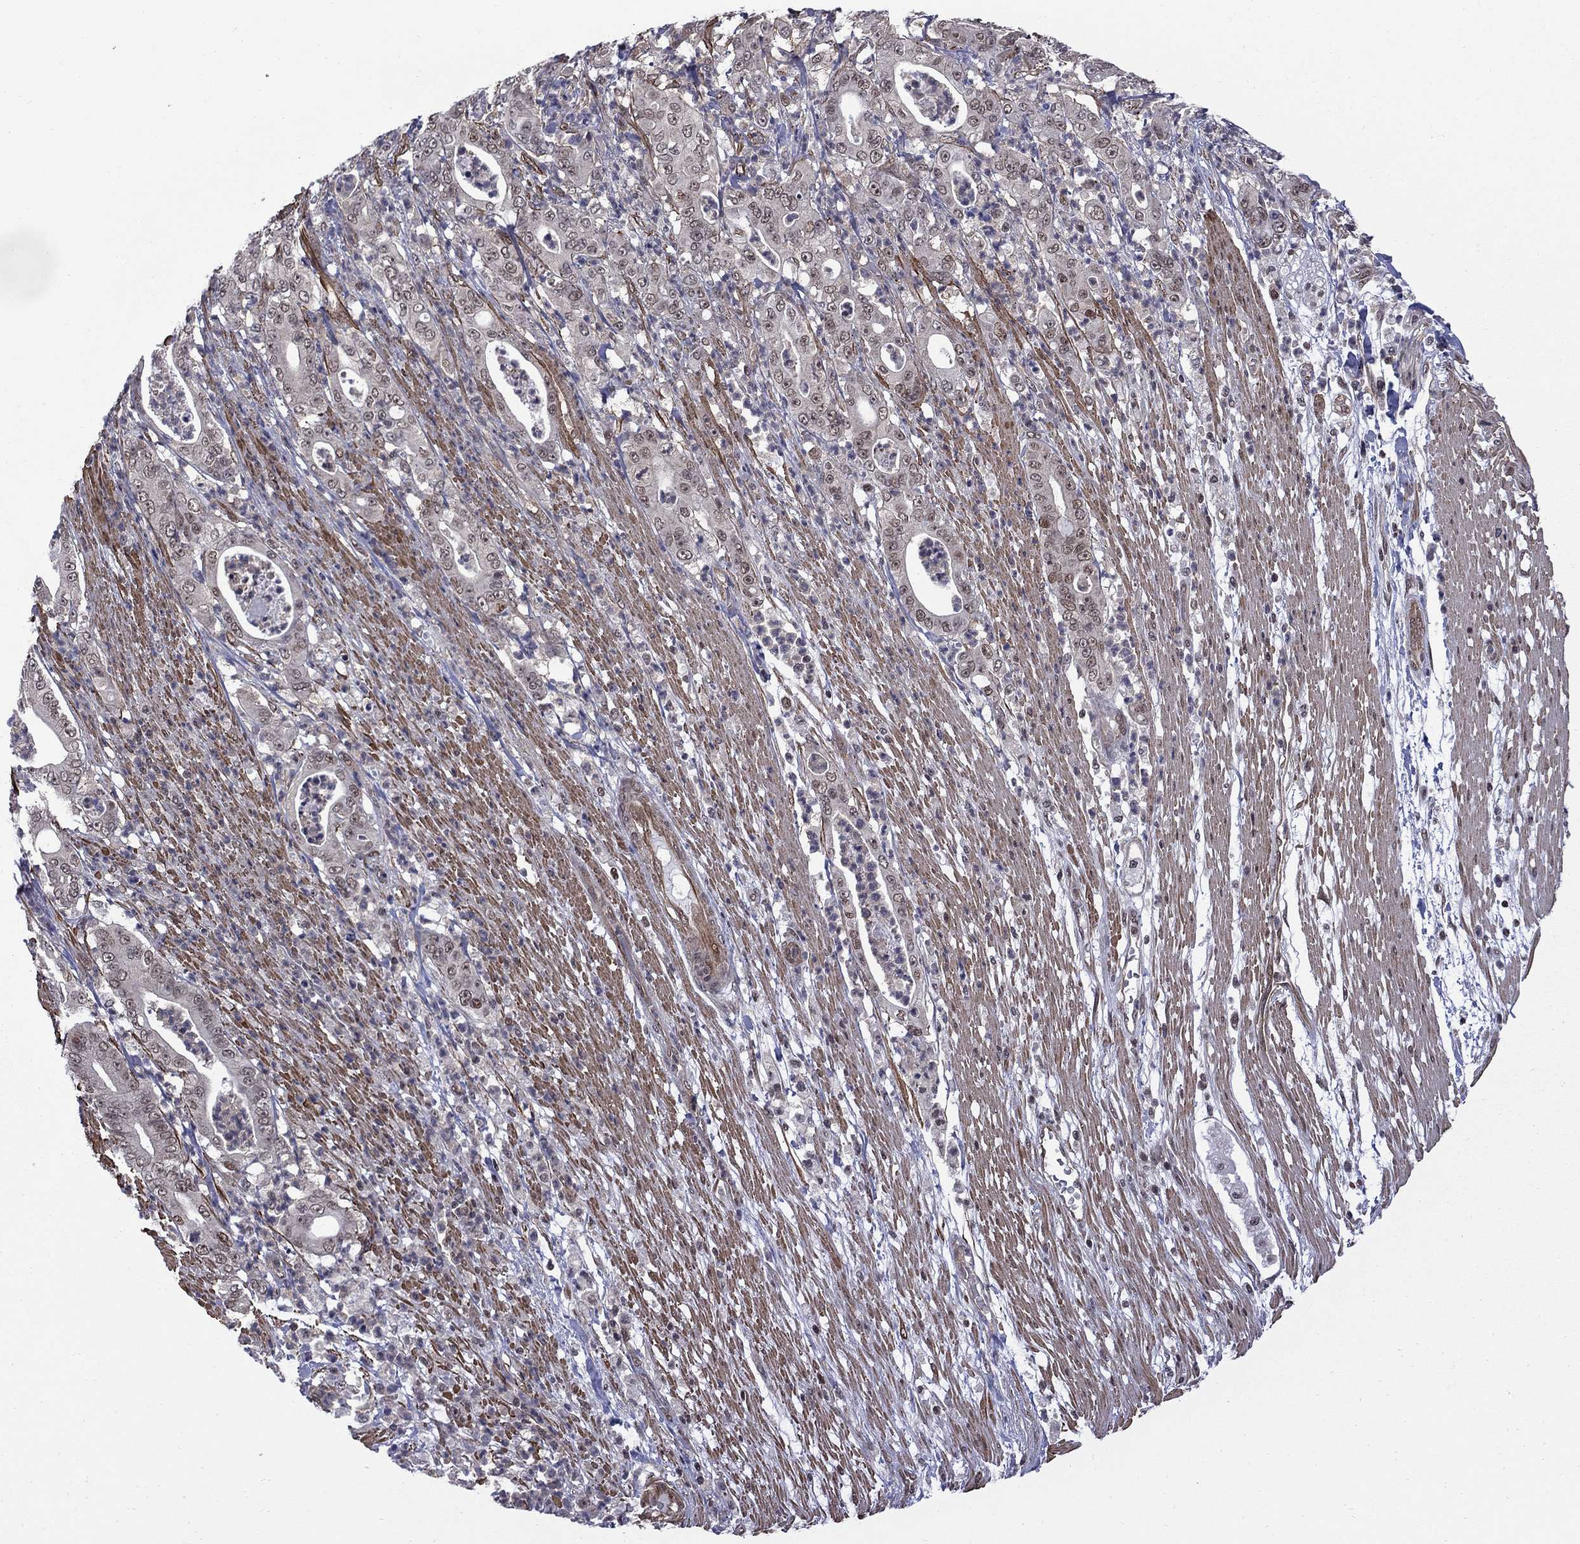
{"staining": {"intensity": "negative", "quantity": "none", "location": "none"}, "tissue": "pancreatic cancer", "cell_type": "Tumor cells", "image_type": "cancer", "snomed": [{"axis": "morphology", "description": "Adenocarcinoma, NOS"}, {"axis": "topography", "description": "Pancreas"}], "caption": "The image reveals no staining of tumor cells in adenocarcinoma (pancreatic).", "gene": "BRF1", "patient": {"sex": "male", "age": 71}}